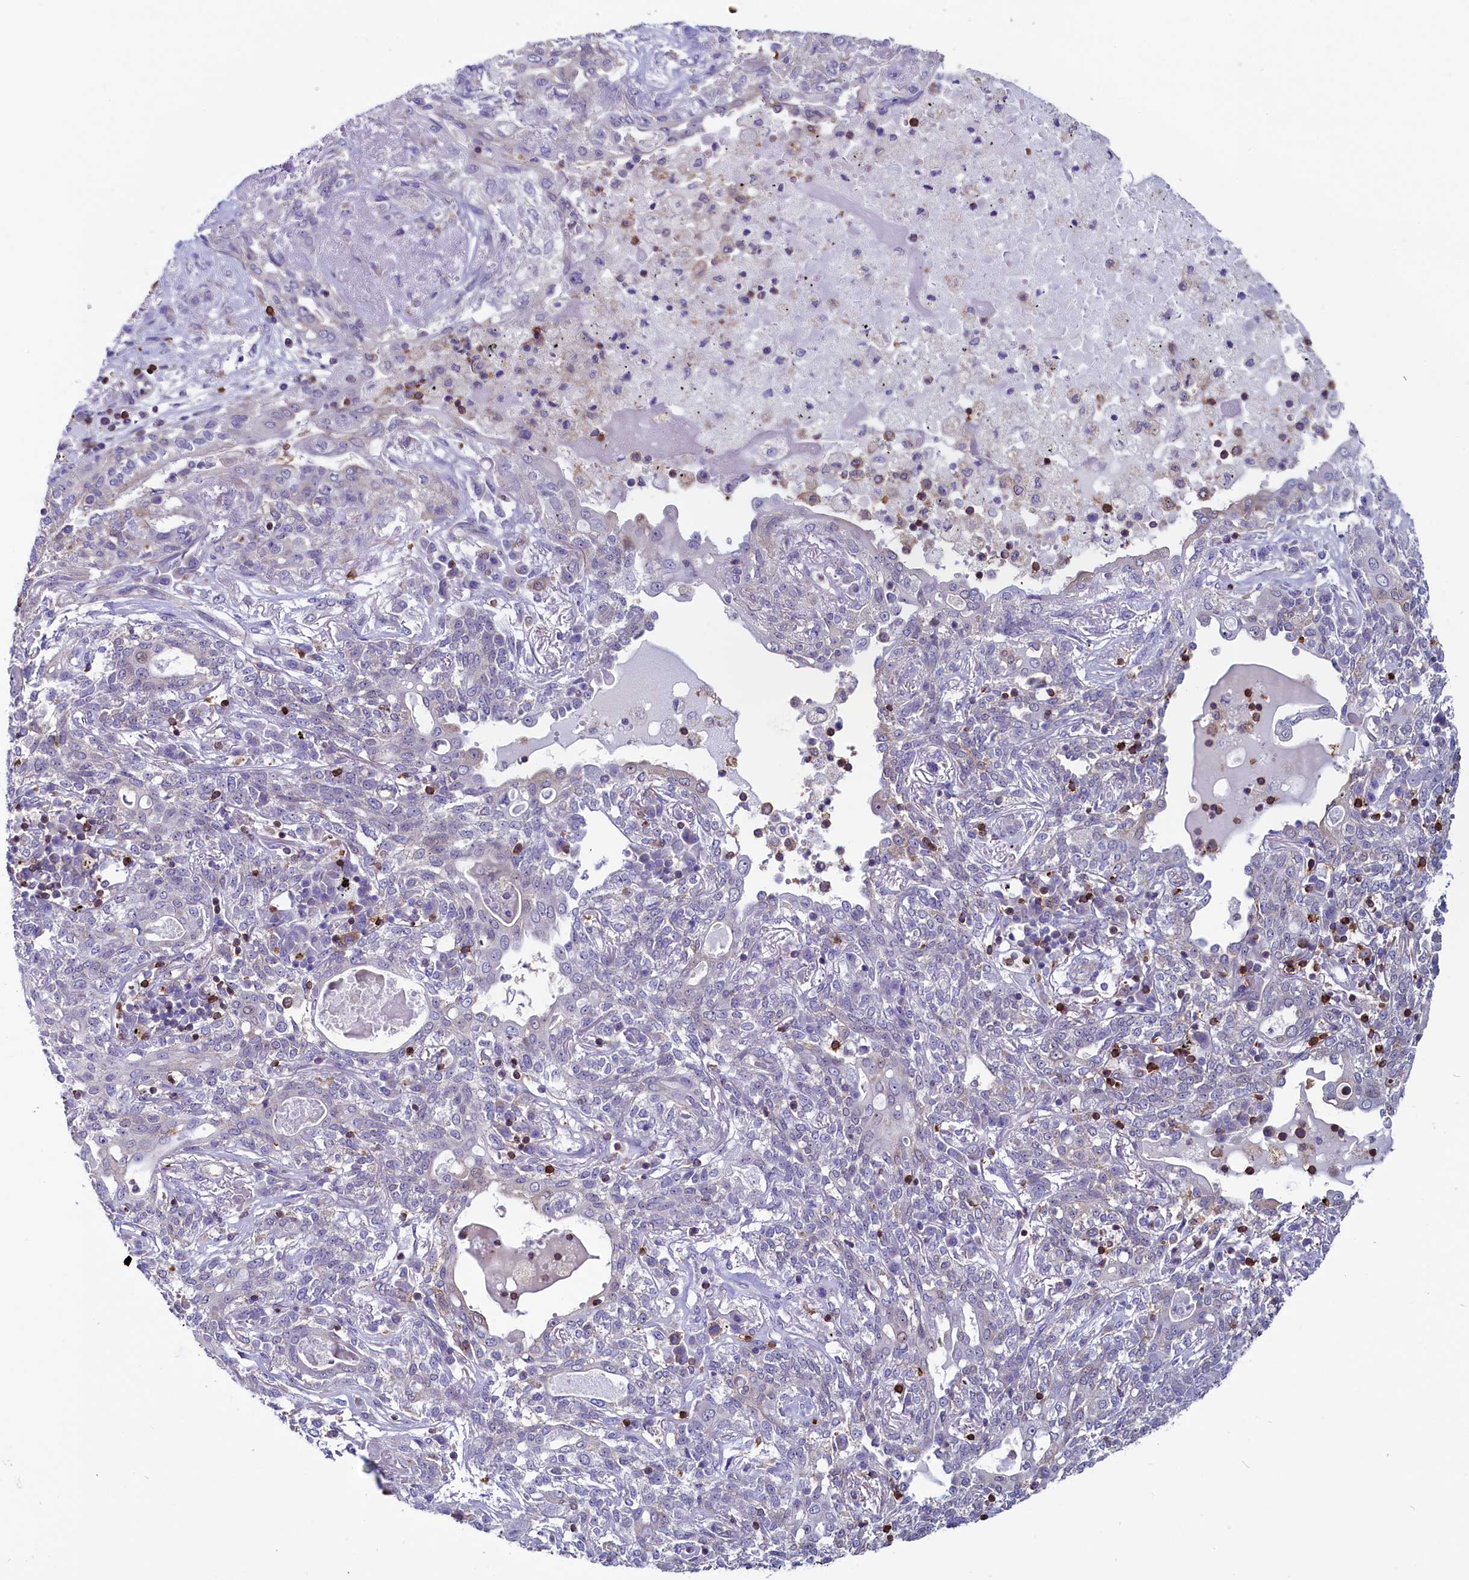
{"staining": {"intensity": "negative", "quantity": "none", "location": "none"}, "tissue": "lung cancer", "cell_type": "Tumor cells", "image_type": "cancer", "snomed": [{"axis": "morphology", "description": "Squamous cell carcinoma, NOS"}, {"axis": "topography", "description": "Lung"}], "caption": "Tumor cells show no significant protein staining in squamous cell carcinoma (lung). The staining was performed using DAB to visualize the protein expression in brown, while the nuclei were stained in blue with hematoxylin (Magnification: 20x).", "gene": "CIAPIN1", "patient": {"sex": "female", "age": 70}}